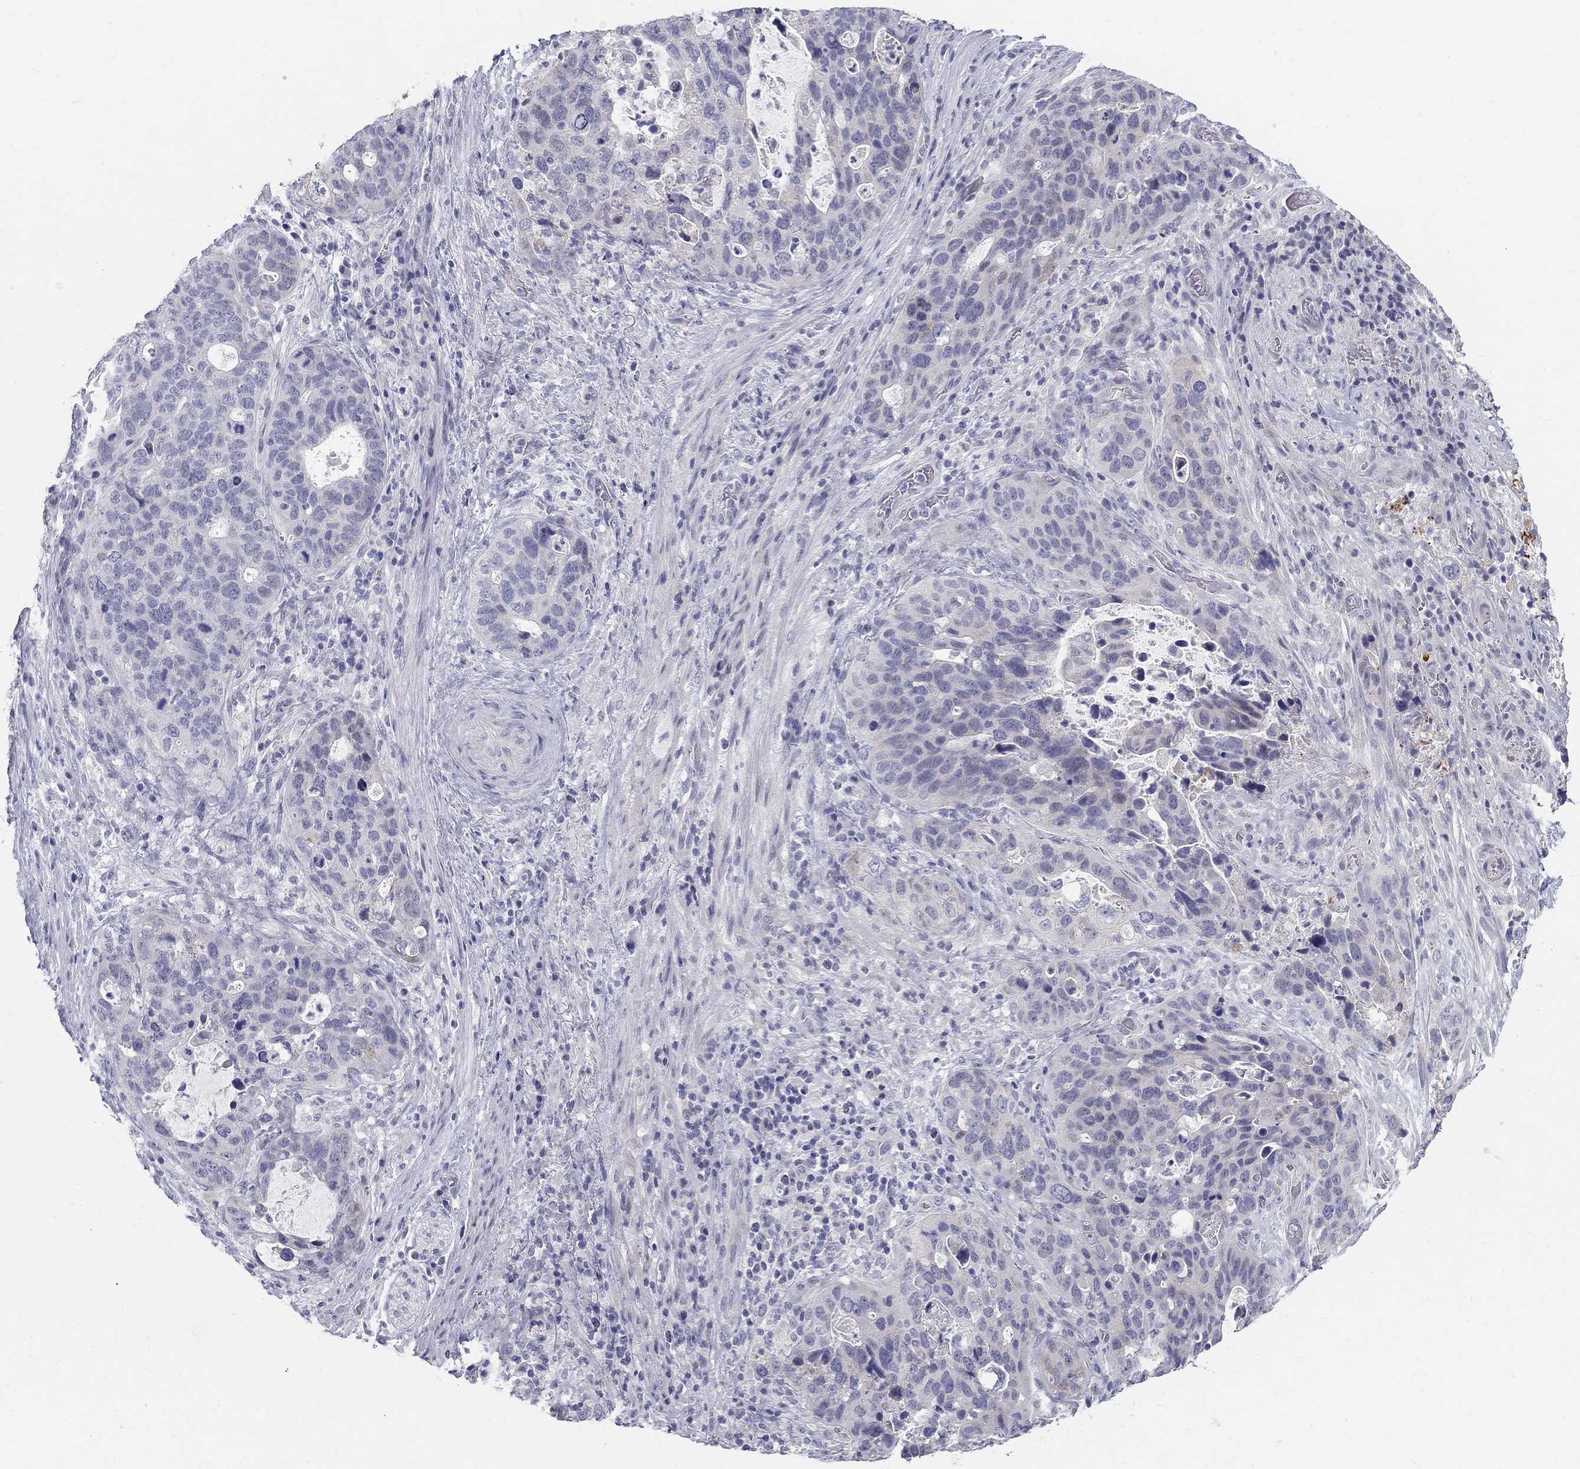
{"staining": {"intensity": "negative", "quantity": "none", "location": "none"}, "tissue": "stomach cancer", "cell_type": "Tumor cells", "image_type": "cancer", "snomed": [{"axis": "morphology", "description": "Adenocarcinoma, NOS"}, {"axis": "topography", "description": "Stomach"}], "caption": "An image of human stomach cancer (adenocarcinoma) is negative for staining in tumor cells.", "gene": "MAGEB6", "patient": {"sex": "male", "age": 54}}